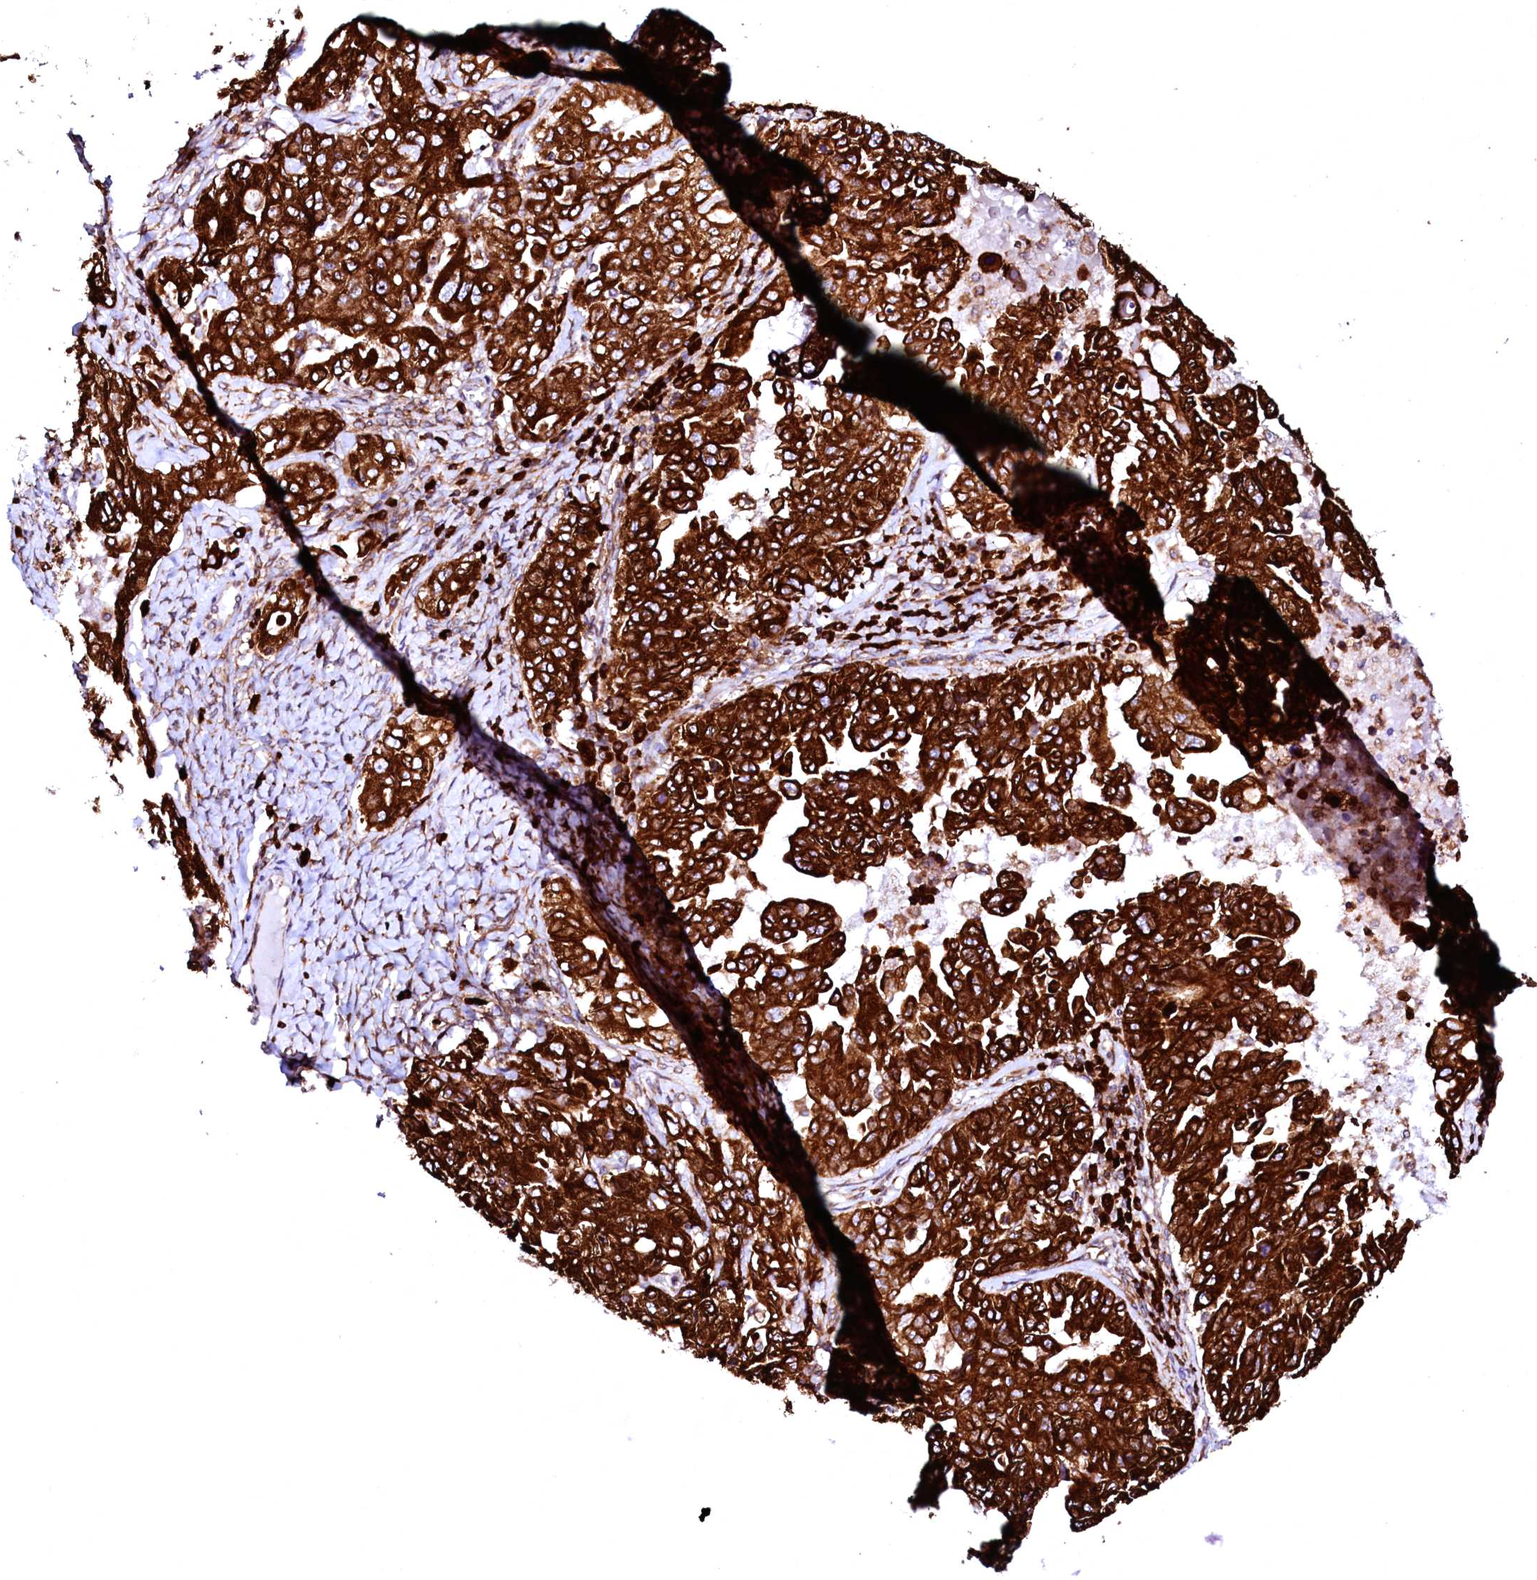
{"staining": {"intensity": "strong", "quantity": ">75%", "location": "cytoplasmic/membranous"}, "tissue": "ovarian cancer", "cell_type": "Tumor cells", "image_type": "cancer", "snomed": [{"axis": "morphology", "description": "Carcinoma, endometroid"}, {"axis": "topography", "description": "Ovary"}], "caption": "Endometroid carcinoma (ovarian) stained for a protein demonstrates strong cytoplasmic/membranous positivity in tumor cells.", "gene": "DERL1", "patient": {"sex": "female", "age": 62}}